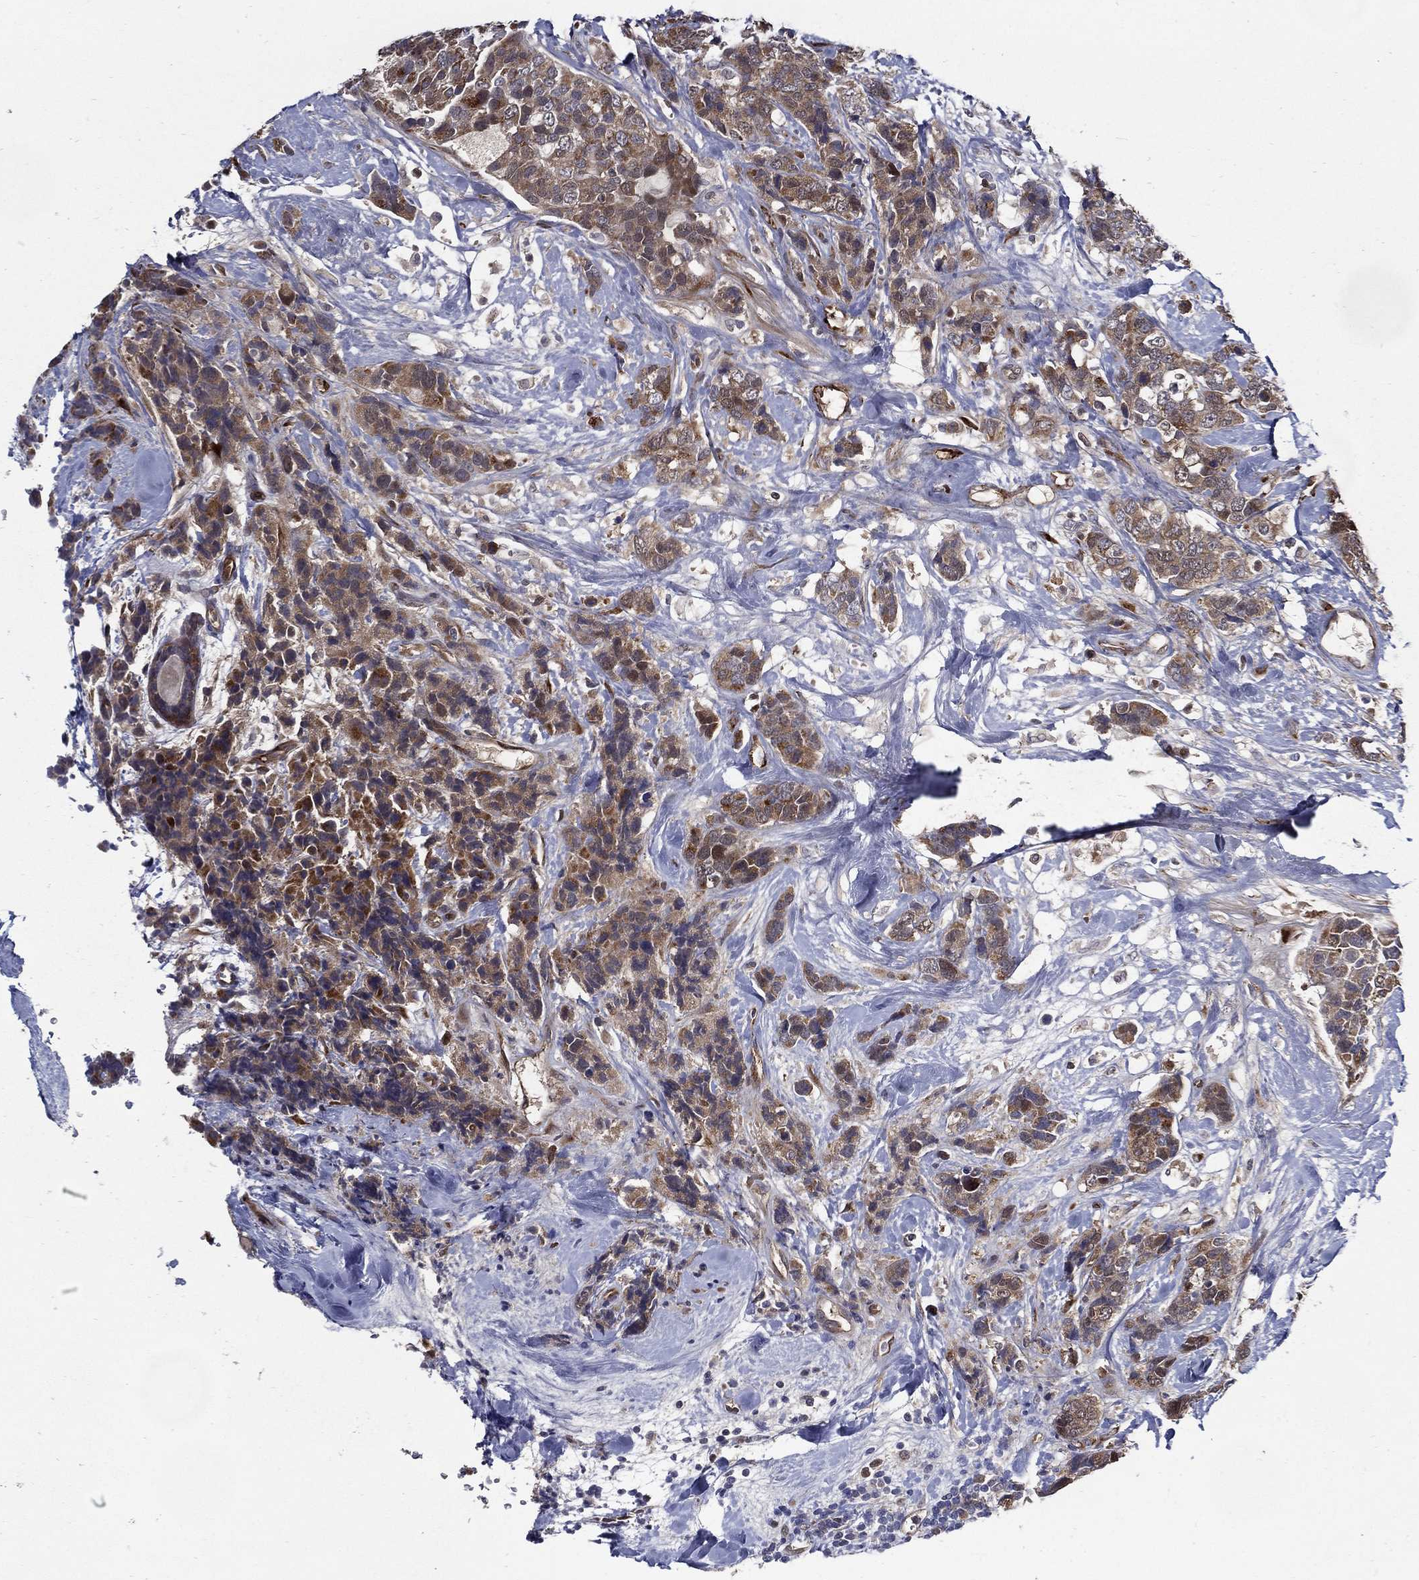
{"staining": {"intensity": "moderate", "quantity": "25%-75%", "location": "cytoplasmic/membranous"}, "tissue": "breast cancer", "cell_type": "Tumor cells", "image_type": "cancer", "snomed": [{"axis": "morphology", "description": "Lobular carcinoma"}, {"axis": "topography", "description": "Breast"}], "caption": "IHC staining of breast cancer, which demonstrates medium levels of moderate cytoplasmic/membranous expression in about 25%-75% of tumor cells indicating moderate cytoplasmic/membranous protein positivity. The staining was performed using DAB (3,3'-diaminobenzidine) (brown) for protein detection and nuclei were counterstained in hematoxylin (blue).", "gene": "ARHGAP11A", "patient": {"sex": "female", "age": 59}}